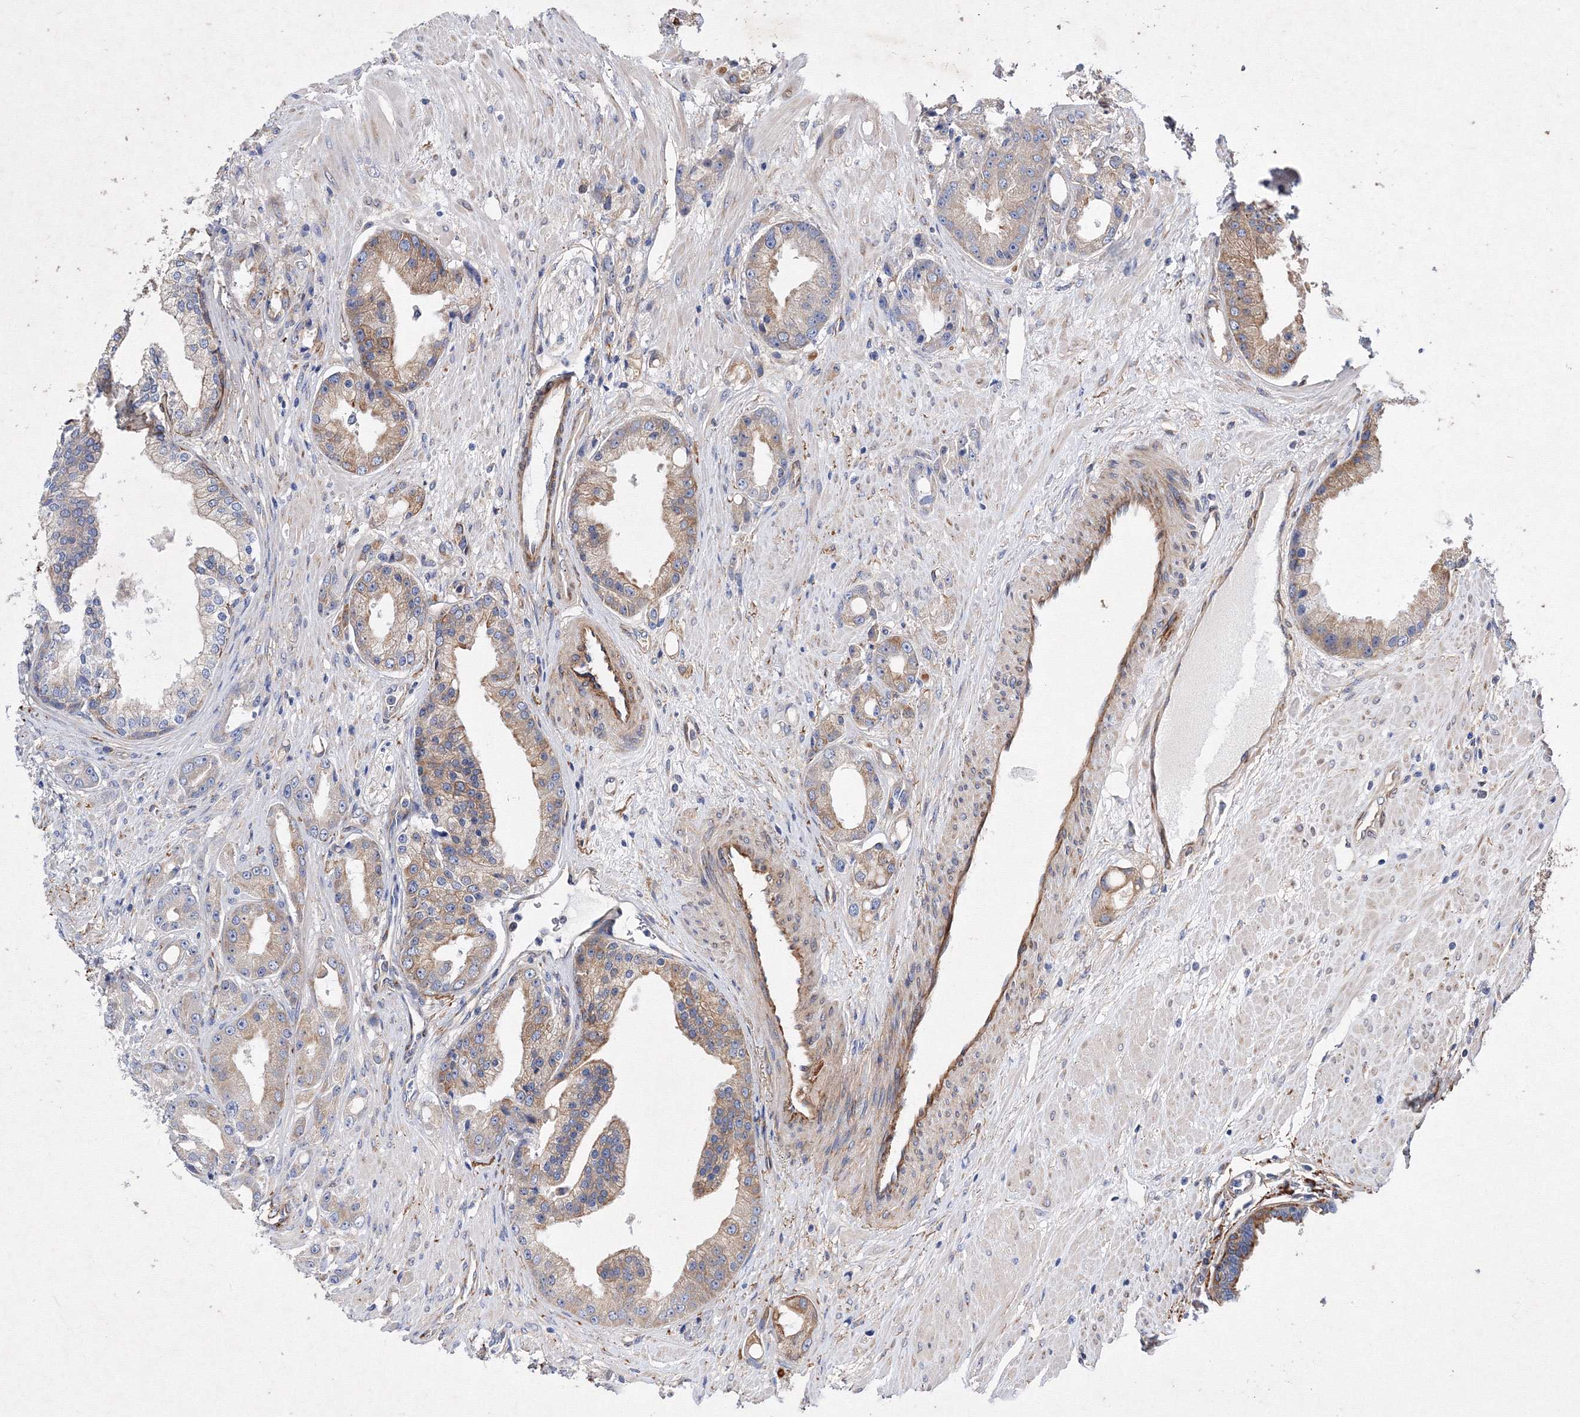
{"staining": {"intensity": "moderate", "quantity": "25%-75%", "location": "cytoplasmic/membranous"}, "tissue": "prostate cancer", "cell_type": "Tumor cells", "image_type": "cancer", "snomed": [{"axis": "morphology", "description": "Adenocarcinoma, Low grade"}, {"axis": "topography", "description": "Prostate"}], "caption": "Immunohistochemistry (IHC) of human prostate cancer exhibits medium levels of moderate cytoplasmic/membranous expression in about 25%-75% of tumor cells.", "gene": "SNX18", "patient": {"sex": "male", "age": 67}}